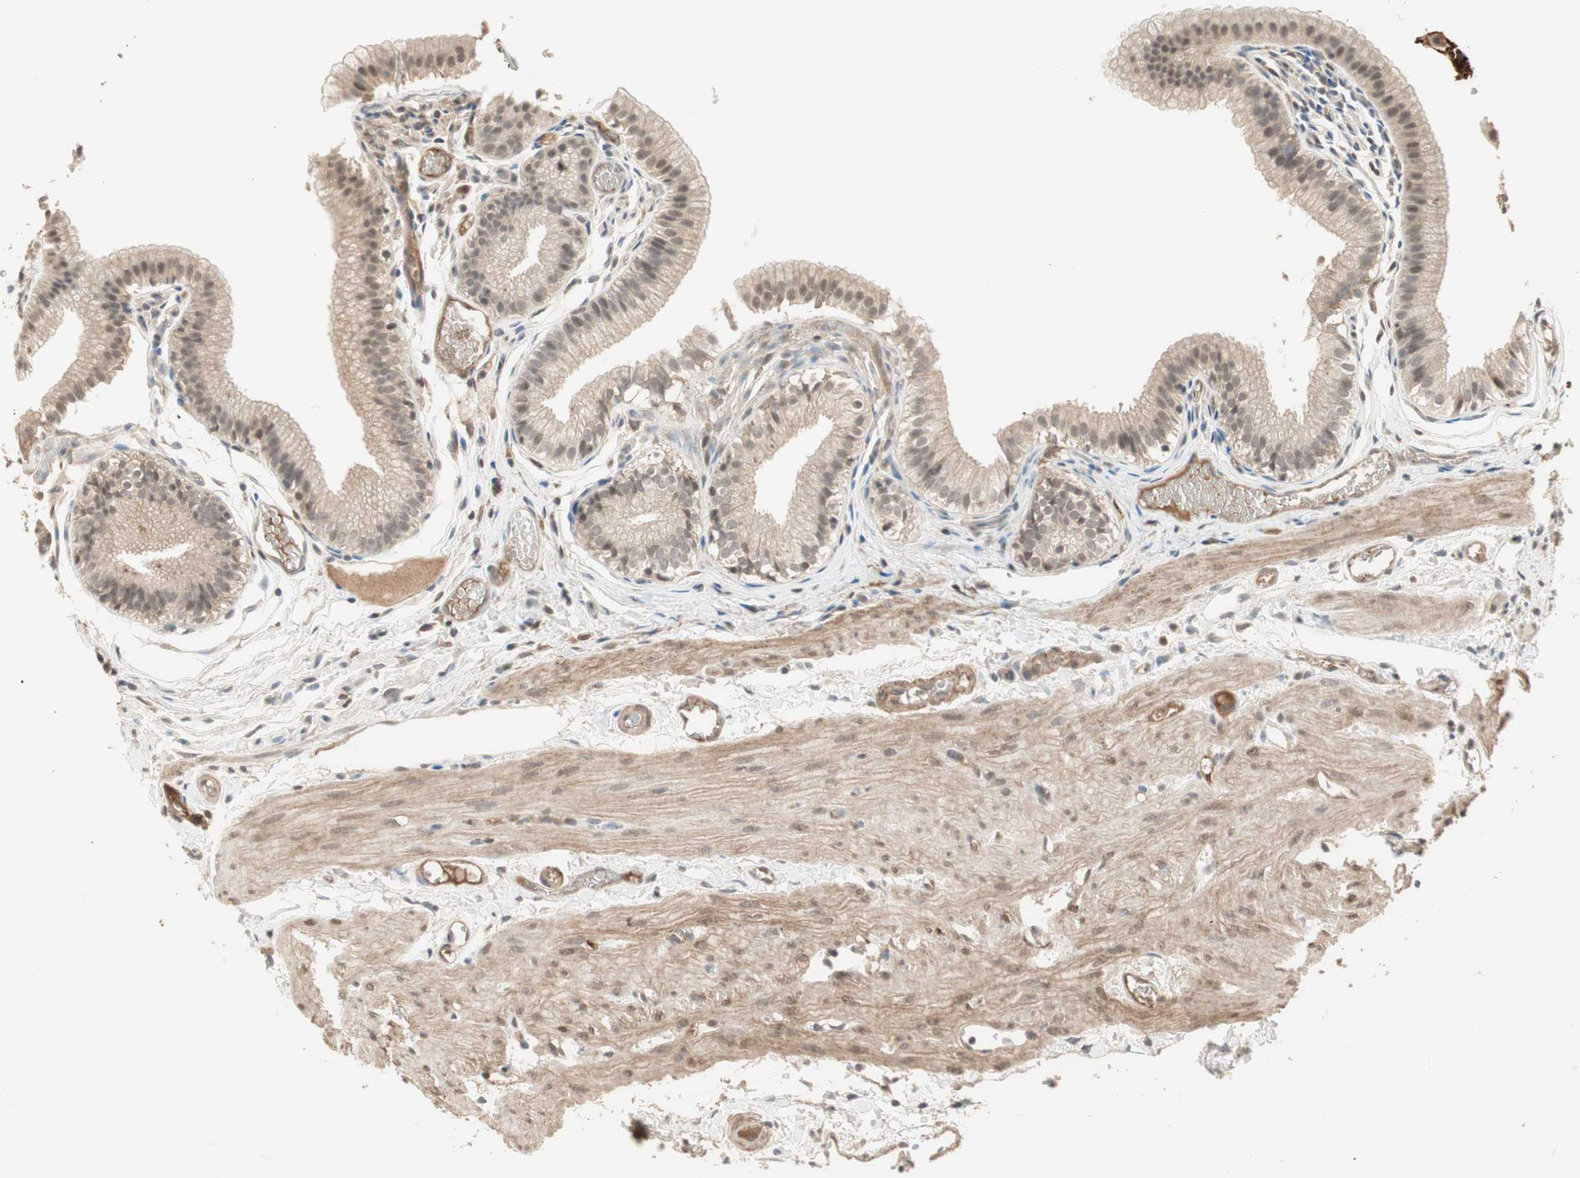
{"staining": {"intensity": "strong", "quantity": "<25%", "location": "cytoplasmic/membranous"}, "tissue": "gallbladder", "cell_type": "Glandular cells", "image_type": "normal", "snomed": [{"axis": "morphology", "description": "Normal tissue, NOS"}, {"axis": "topography", "description": "Gallbladder"}], "caption": "A brown stain highlights strong cytoplasmic/membranous positivity of a protein in glandular cells of normal human gallbladder.", "gene": "RNGTT", "patient": {"sex": "female", "age": 26}}